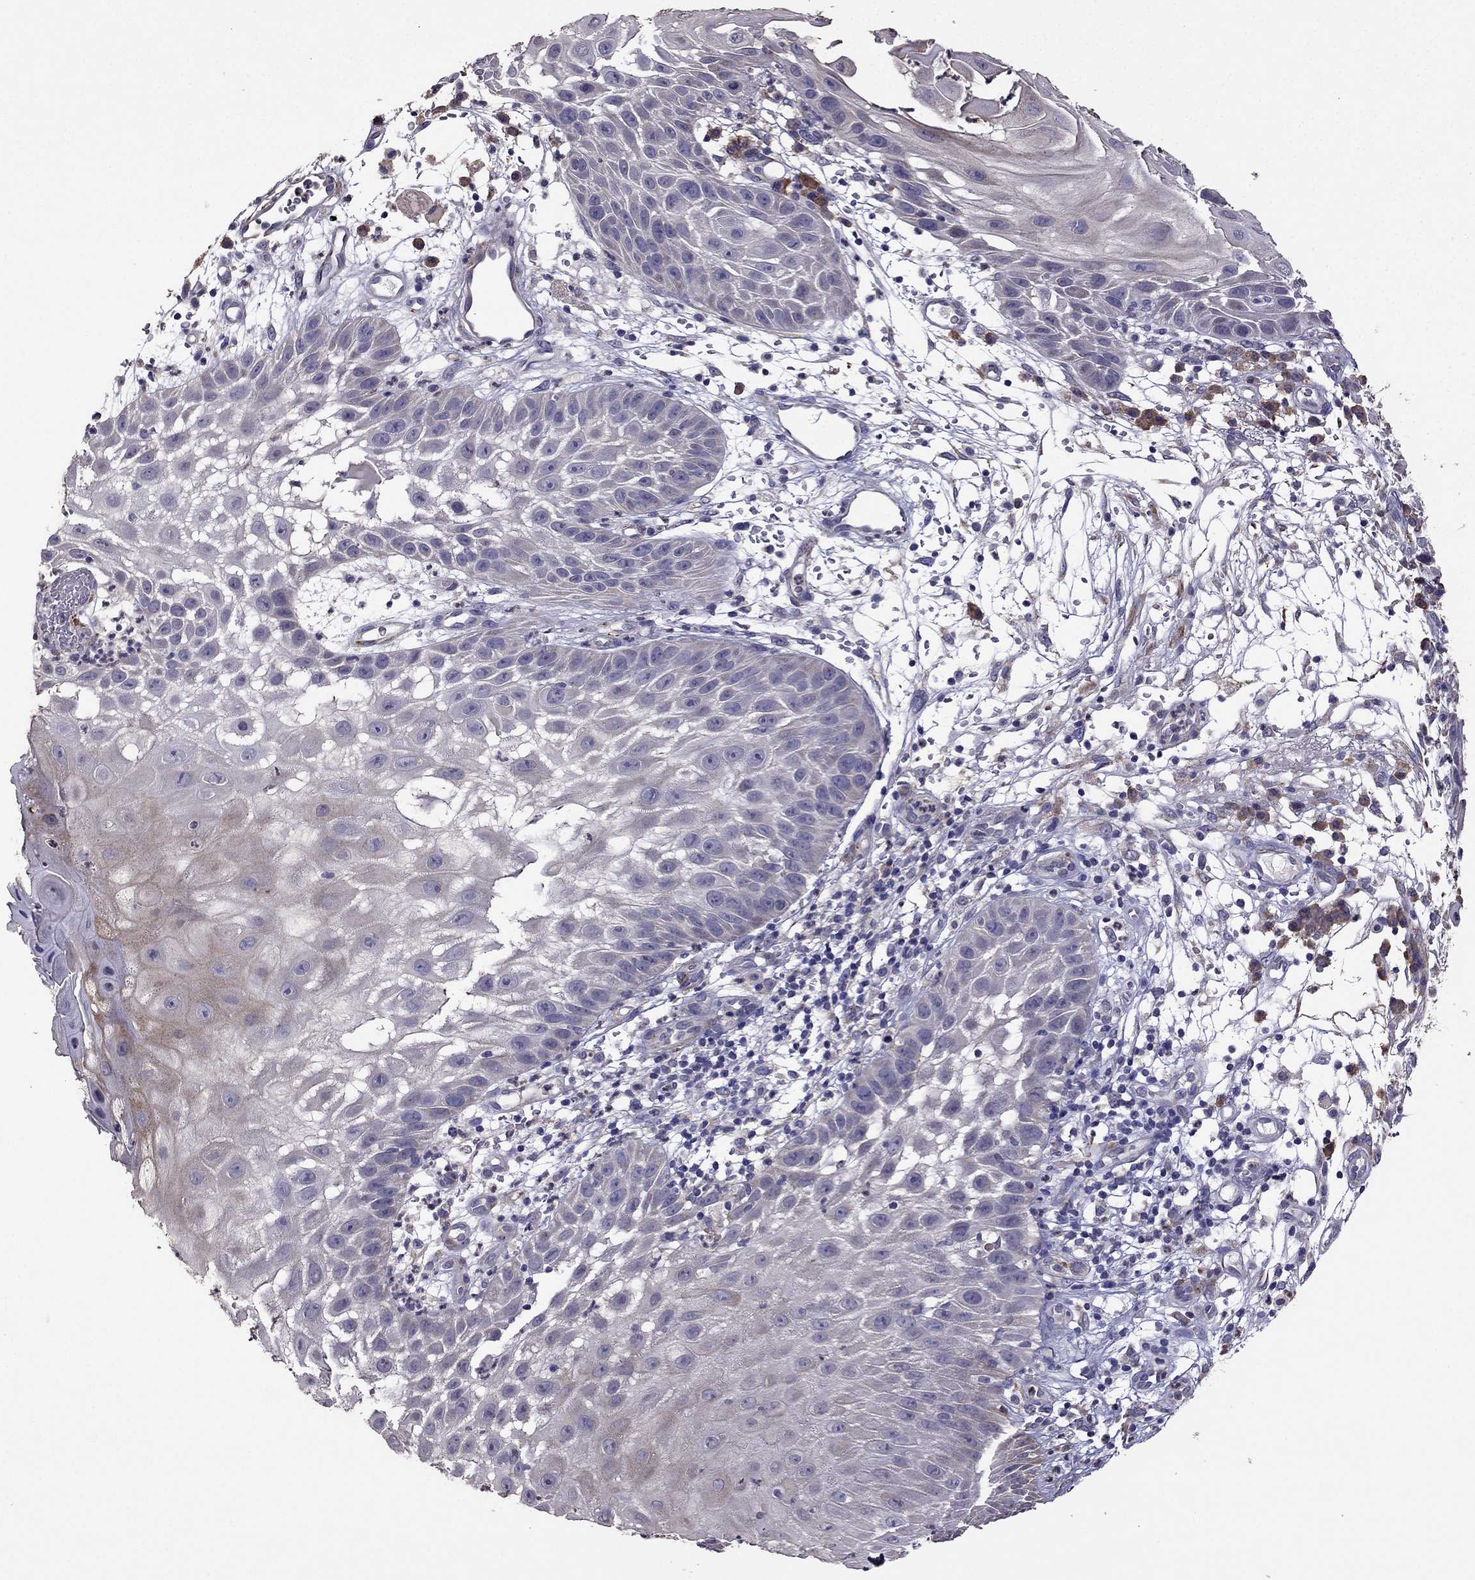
{"staining": {"intensity": "negative", "quantity": "none", "location": "none"}, "tissue": "skin cancer", "cell_type": "Tumor cells", "image_type": "cancer", "snomed": [{"axis": "morphology", "description": "Normal tissue, NOS"}, {"axis": "morphology", "description": "Squamous cell carcinoma, NOS"}, {"axis": "topography", "description": "Skin"}], "caption": "Image shows no significant protein positivity in tumor cells of skin cancer.", "gene": "CDH9", "patient": {"sex": "male", "age": 79}}